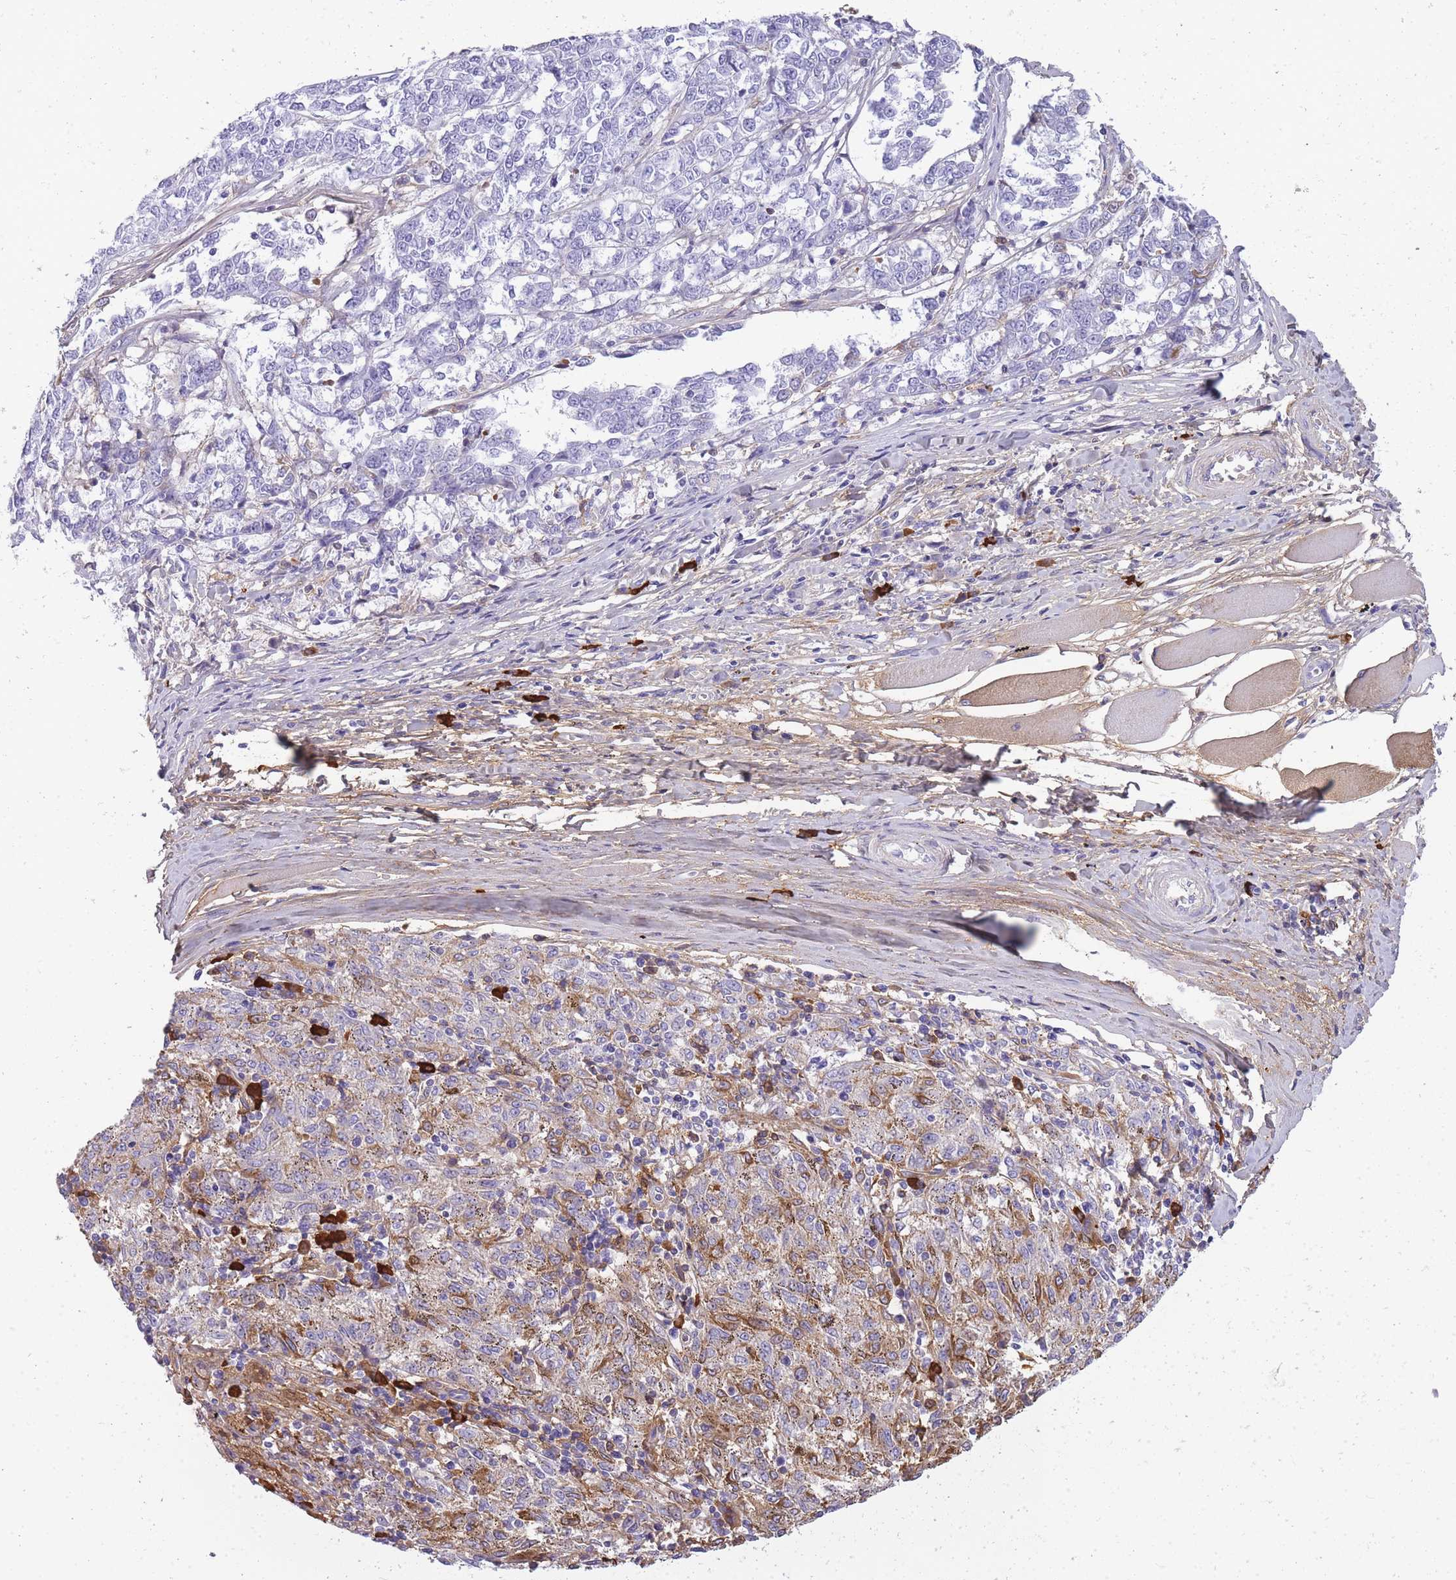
{"staining": {"intensity": "moderate", "quantity": "<25%", "location": "cytoplasmic/membranous"}, "tissue": "melanoma", "cell_type": "Tumor cells", "image_type": "cancer", "snomed": [{"axis": "morphology", "description": "Malignant melanoma, NOS"}, {"axis": "topography", "description": "Skin"}], "caption": "The micrograph exhibits staining of melanoma, revealing moderate cytoplasmic/membranous protein expression (brown color) within tumor cells. Nuclei are stained in blue.", "gene": "IGKV1D-42", "patient": {"sex": "female", "age": 72}}